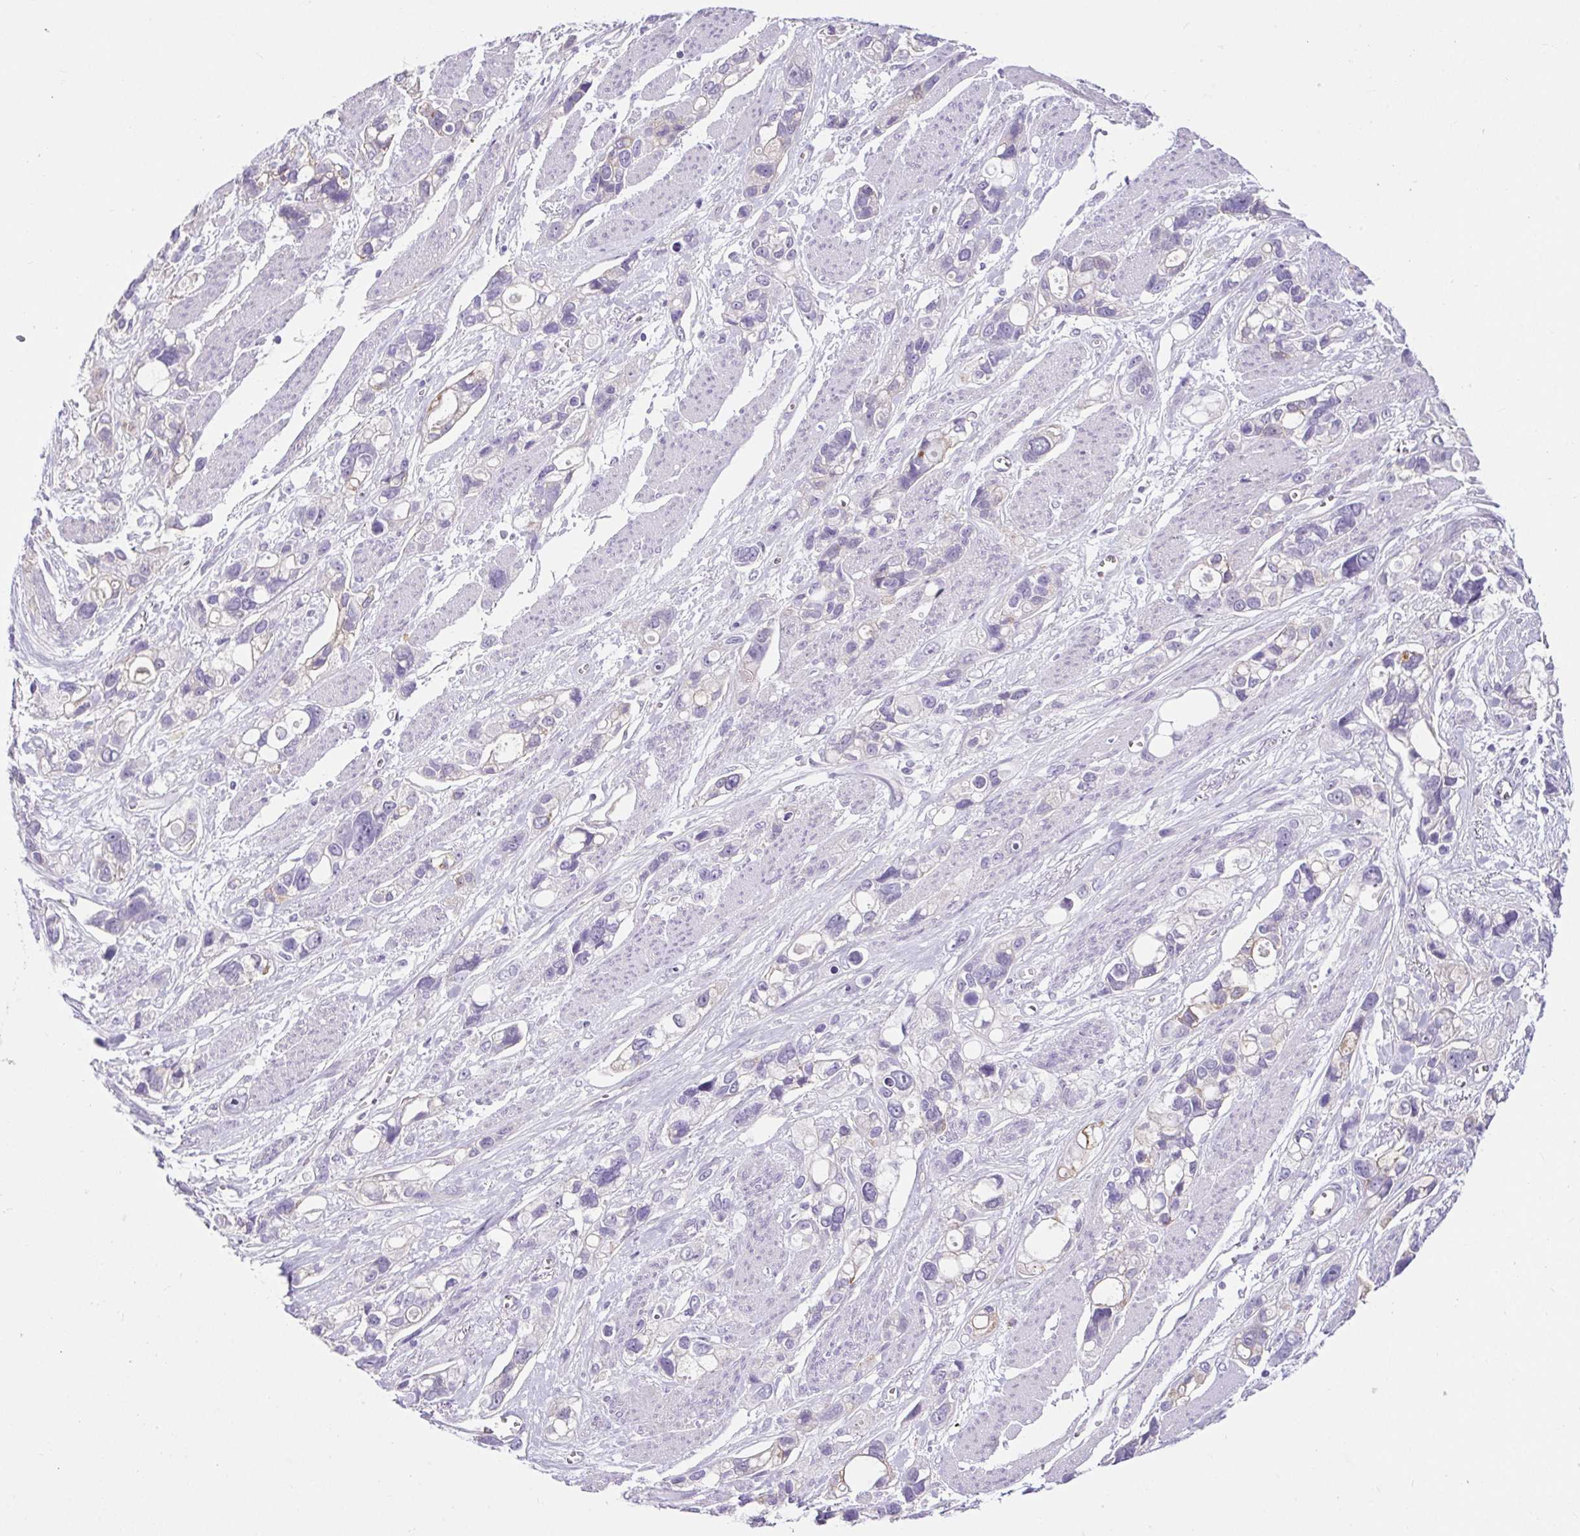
{"staining": {"intensity": "strong", "quantity": "<25%", "location": "cytoplasmic/membranous"}, "tissue": "stomach cancer", "cell_type": "Tumor cells", "image_type": "cancer", "snomed": [{"axis": "morphology", "description": "Adenocarcinoma, NOS"}, {"axis": "topography", "description": "Stomach, upper"}], "caption": "Strong cytoplasmic/membranous protein staining is identified in approximately <25% of tumor cells in stomach cancer (adenocarcinoma).", "gene": "BCAS1", "patient": {"sex": "female", "age": 81}}